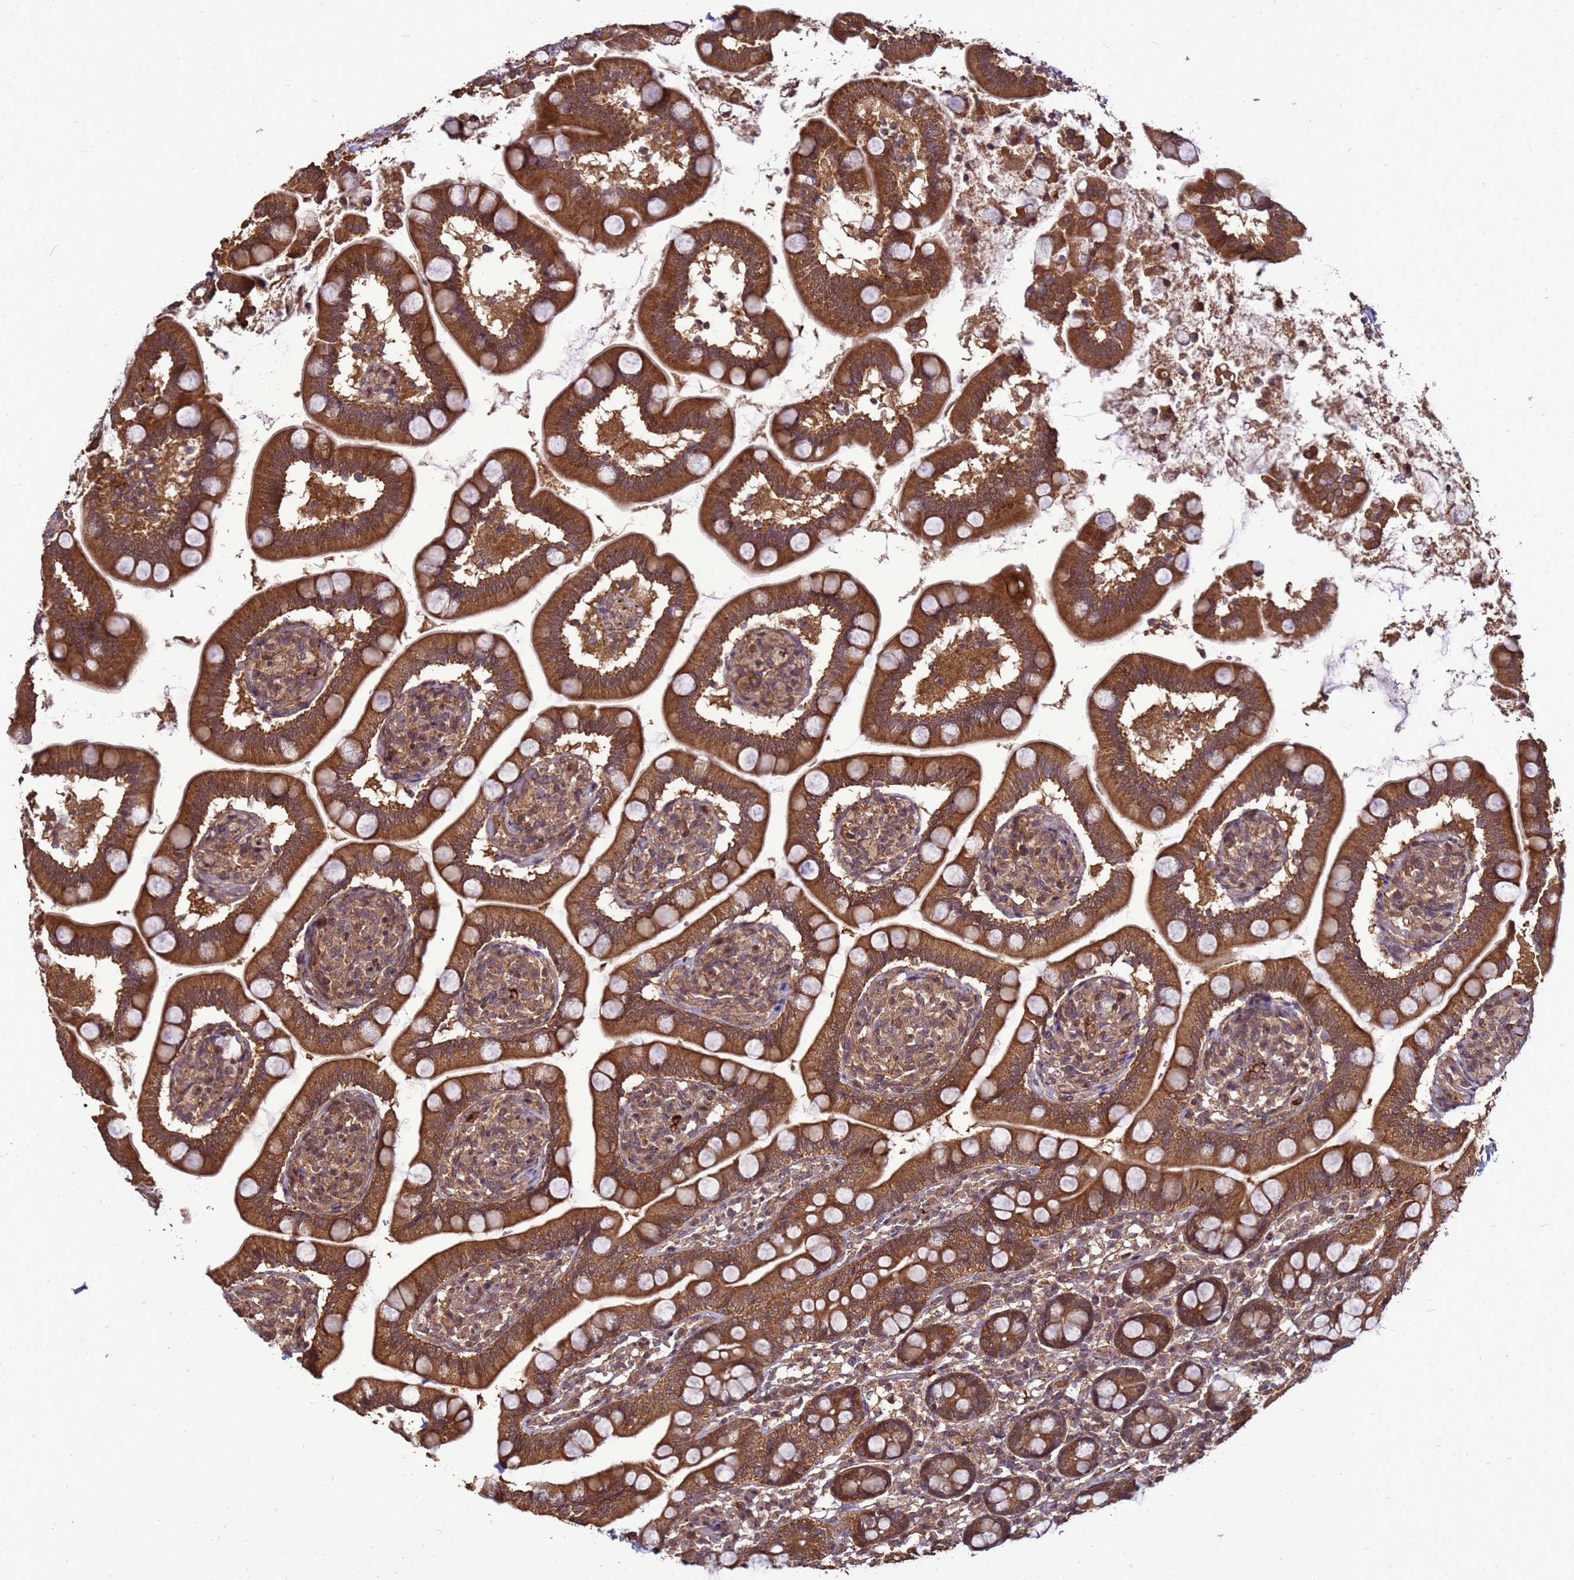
{"staining": {"intensity": "strong", "quantity": ">75%", "location": "cytoplasmic/membranous"}, "tissue": "small intestine", "cell_type": "Glandular cells", "image_type": "normal", "snomed": [{"axis": "morphology", "description": "Normal tissue, NOS"}, {"axis": "topography", "description": "Small intestine"}], "caption": "Protein analysis of benign small intestine reveals strong cytoplasmic/membranous staining in approximately >75% of glandular cells.", "gene": "CRBN", "patient": {"sex": "female", "age": 64}}